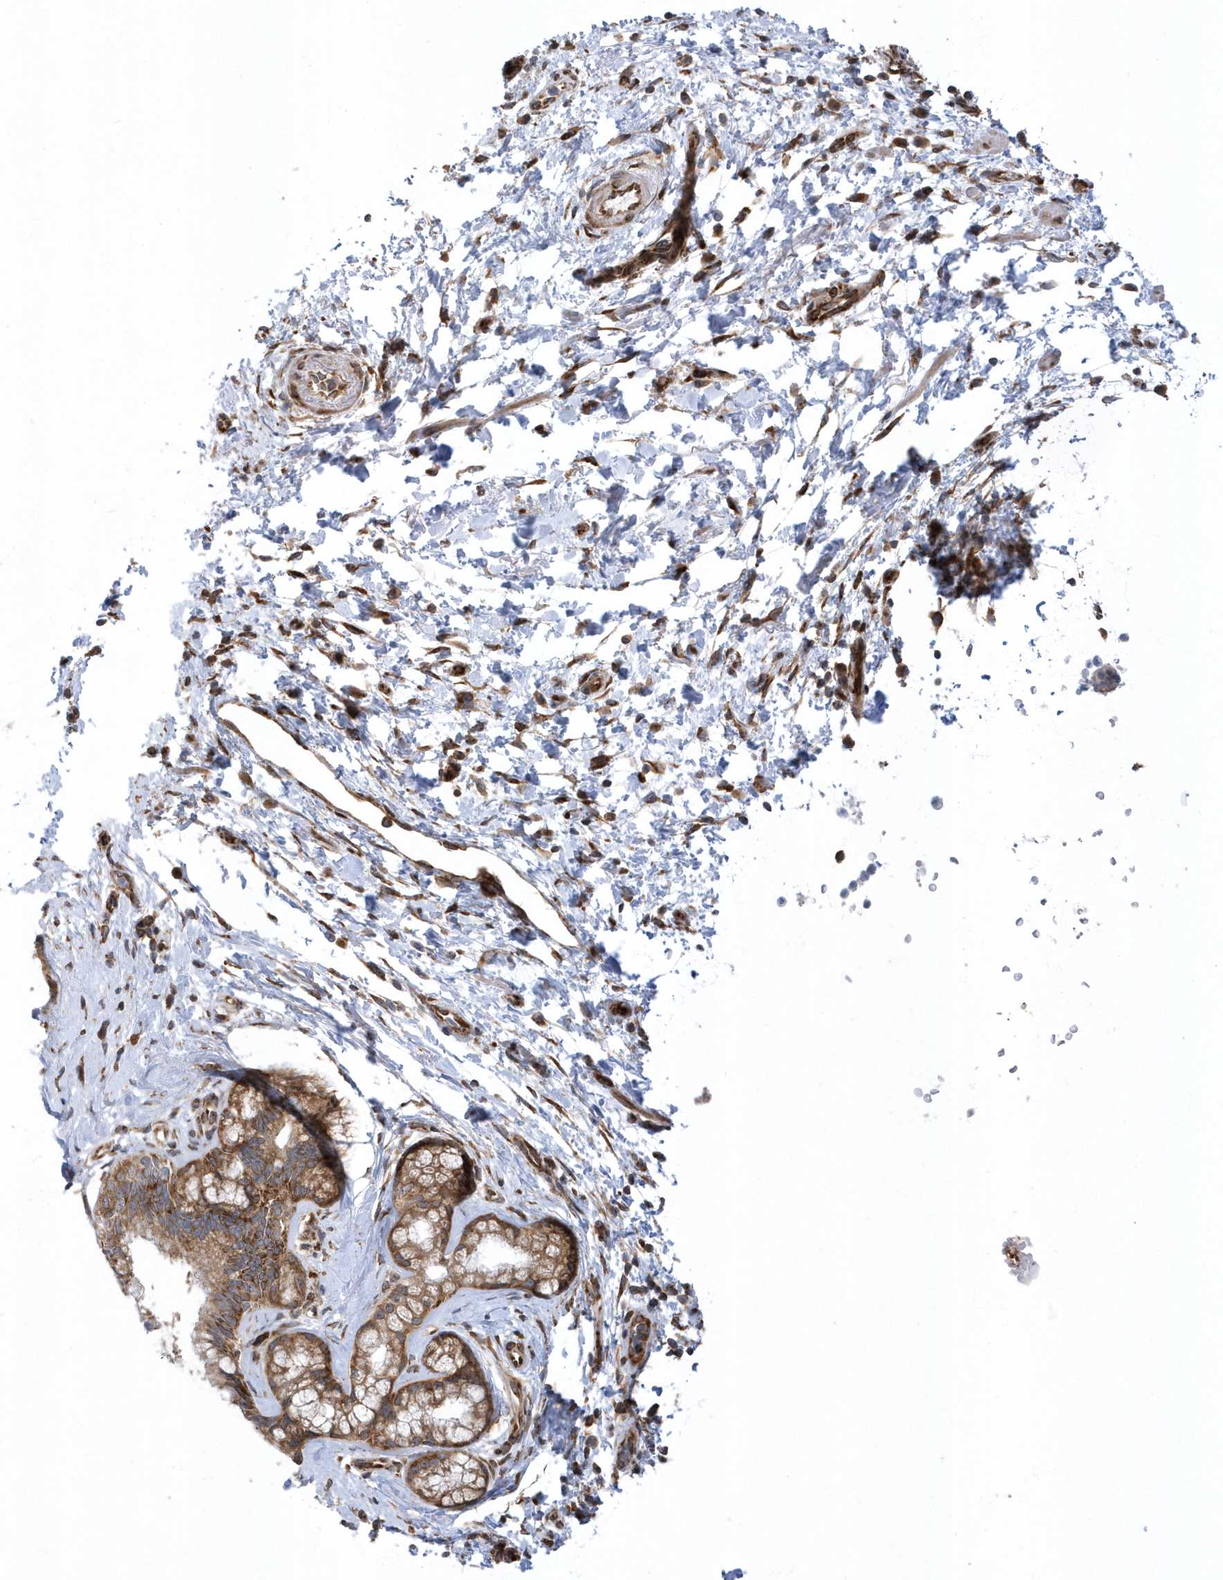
{"staining": {"intensity": "moderate", "quantity": ">75%", "location": "cytoplasmic/membranous"}, "tissue": "pancreatic cancer", "cell_type": "Tumor cells", "image_type": "cancer", "snomed": [{"axis": "morphology", "description": "Adenocarcinoma, NOS"}, {"axis": "topography", "description": "Pancreas"}], "caption": "Immunohistochemical staining of adenocarcinoma (pancreatic) displays moderate cytoplasmic/membranous protein staining in about >75% of tumor cells. (Stains: DAB in brown, nuclei in blue, Microscopy: brightfield microscopy at high magnification).", "gene": "PHF1", "patient": {"sex": "female", "age": 73}}